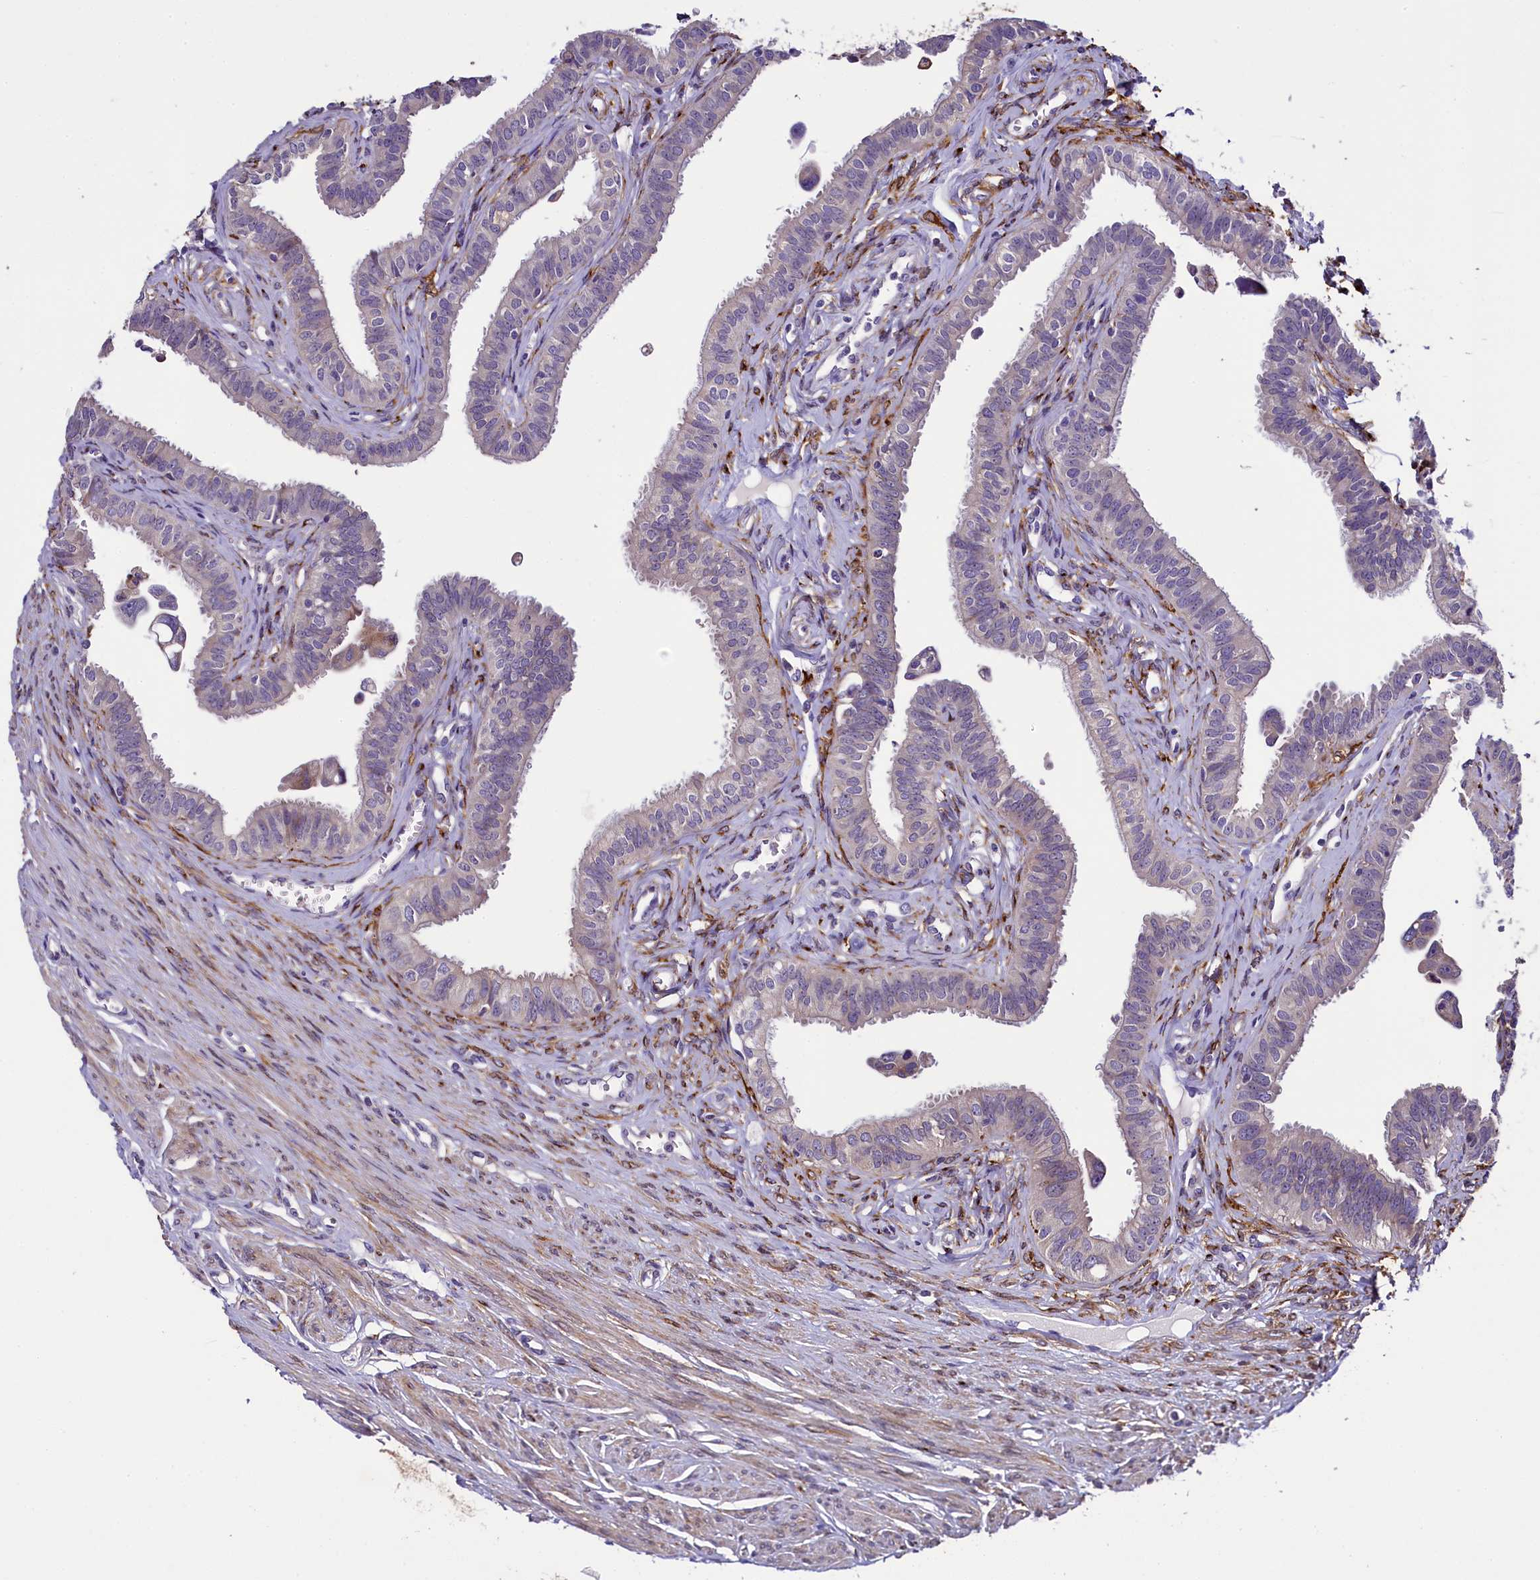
{"staining": {"intensity": "weak", "quantity": "<25%", "location": "cytoplasmic/membranous"}, "tissue": "fallopian tube", "cell_type": "Glandular cells", "image_type": "normal", "snomed": [{"axis": "morphology", "description": "Normal tissue, NOS"}, {"axis": "morphology", "description": "Carcinoma, NOS"}, {"axis": "topography", "description": "Fallopian tube"}, {"axis": "topography", "description": "Ovary"}], "caption": "IHC histopathology image of unremarkable human fallopian tube stained for a protein (brown), which reveals no expression in glandular cells.", "gene": "MRC2", "patient": {"sex": "female", "age": 59}}